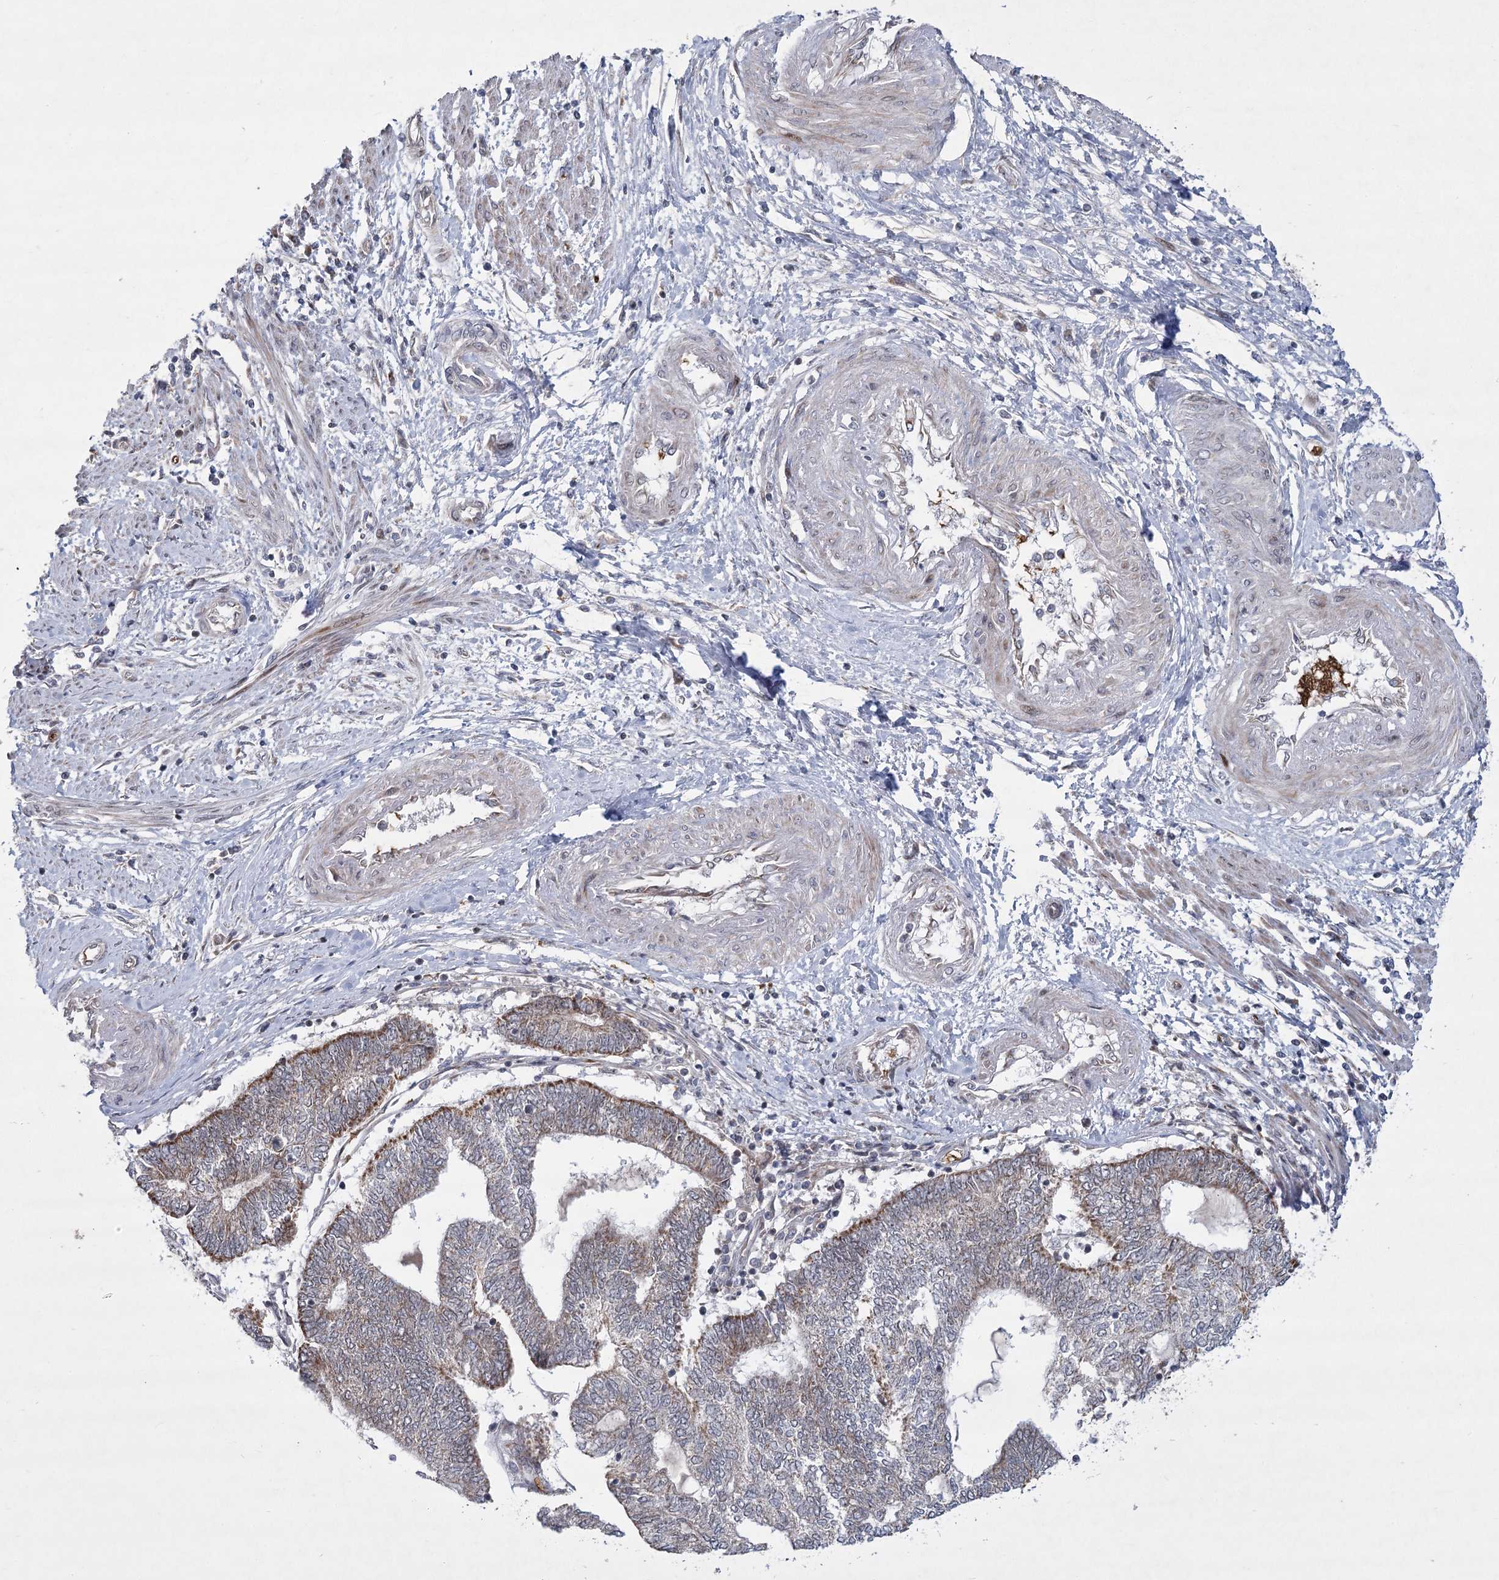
{"staining": {"intensity": "moderate", "quantity": "25%-75%", "location": "cytoplasmic/membranous"}, "tissue": "endometrial cancer", "cell_type": "Tumor cells", "image_type": "cancer", "snomed": [{"axis": "morphology", "description": "Adenocarcinoma, NOS"}, {"axis": "topography", "description": "Uterus"}, {"axis": "topography", "description": "Endometrium"}], "caption": "A high-resolution photomicrograph shows IHC staining of endometrial adenocarcinoma, which demonstrates moderate cytoplasmic/membranous staining in approximately 25%-75% of tumor cells.", "gene": "NSMCE4A", "patient": {"sex": "female", "age": 70}}